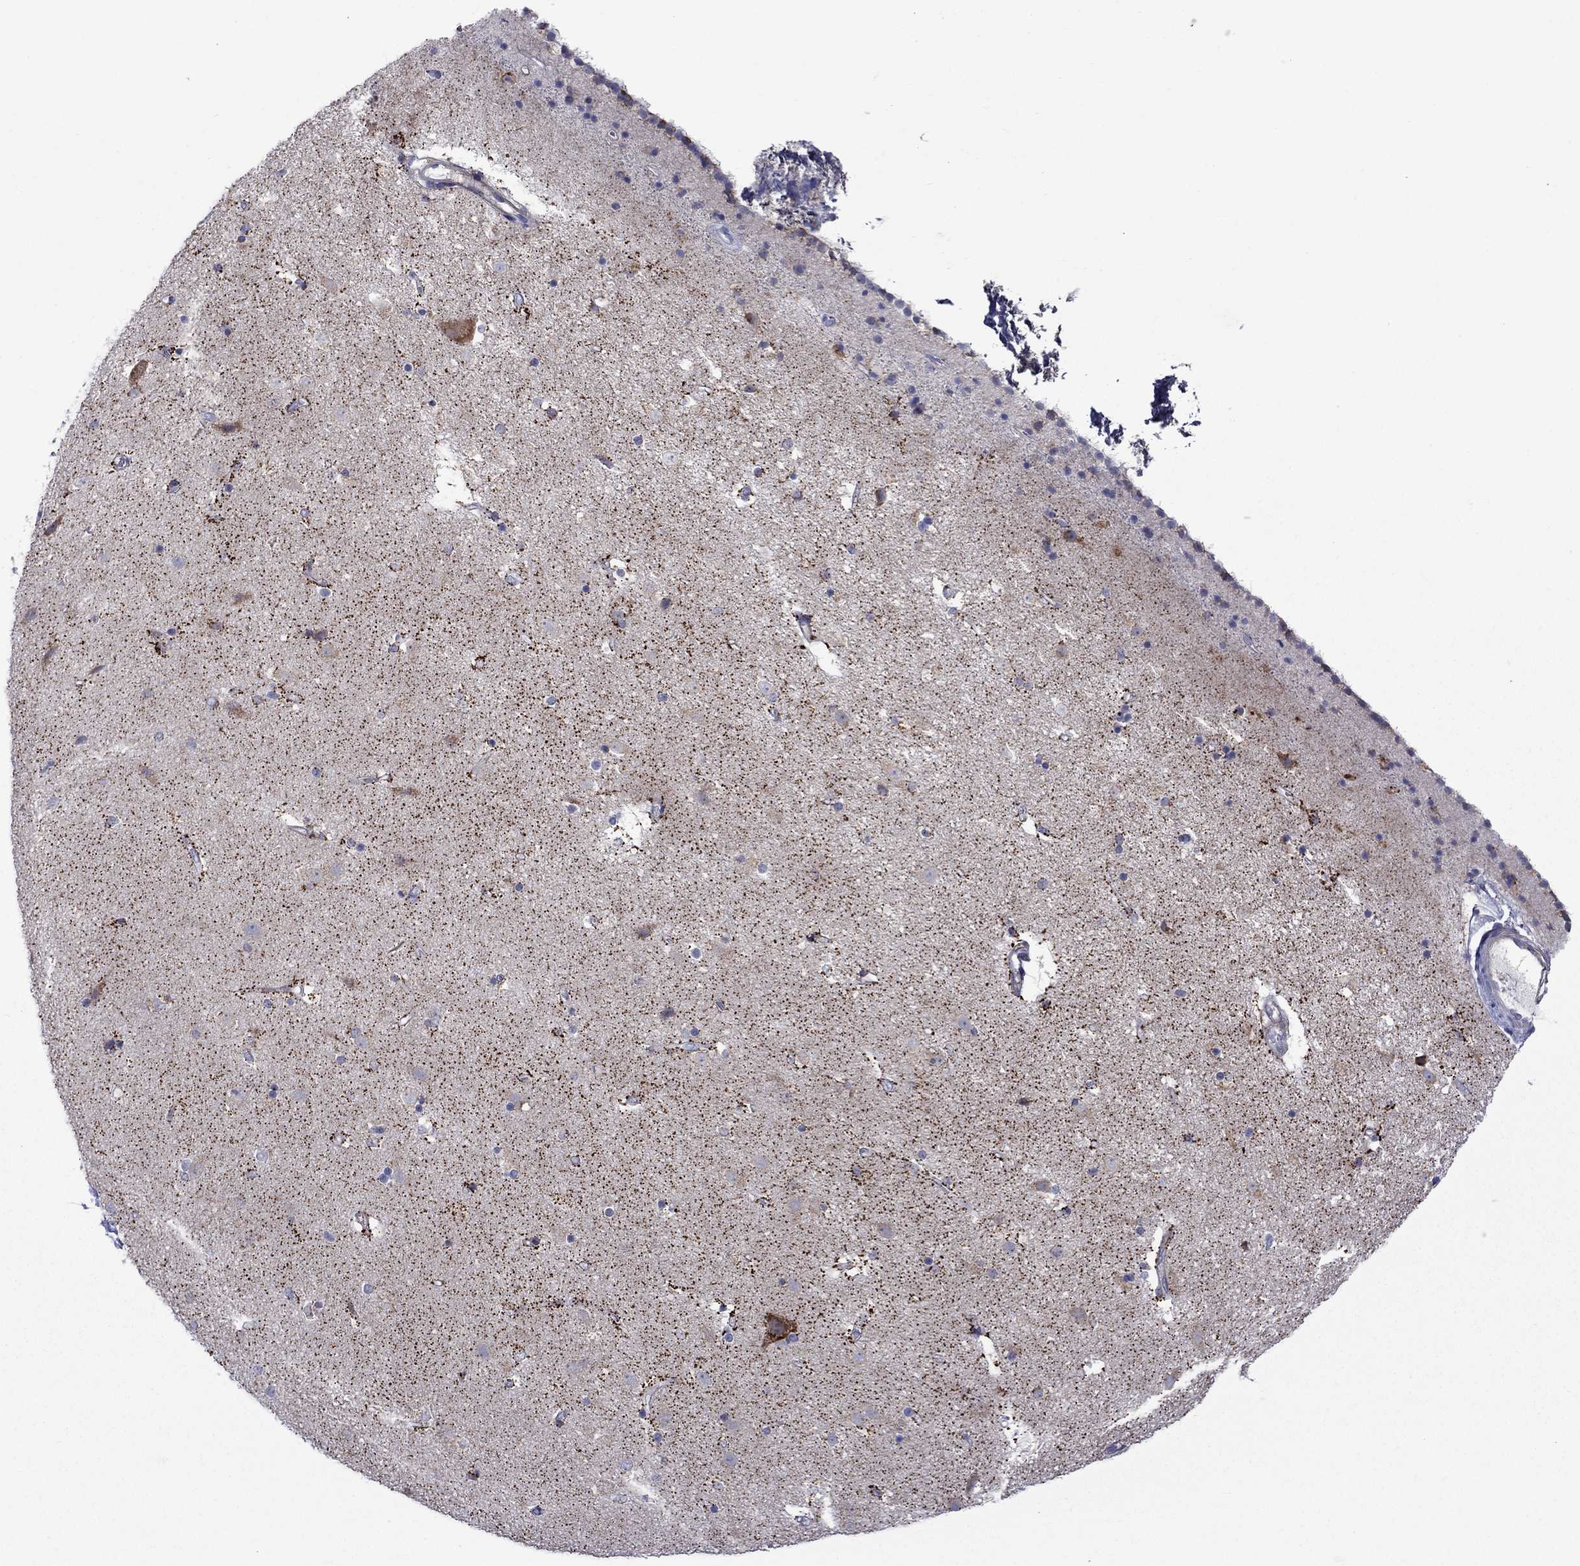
{"staining": {"intensity": "strong", "quantity": "<25%", "location": "cytoplasmic/membranous"}, "tissue": "caudate", "cell_type": "Glial cells", "image_type": "normal", "snomed": [{"axis": "morphology", "description": "Normal tissue, NOS"}, {"axis": "topography", "description": "Lateral ventricle wall"}], "caption": "A high-resolution histopathology image shows immunohistochemistry staining of unremarkable caudate, which shows strong cytoplasmic/membranous expression in approximately <25% of glial cells.", "gene": "ASNS", "patient": {"sex": "female", "age": 71}}